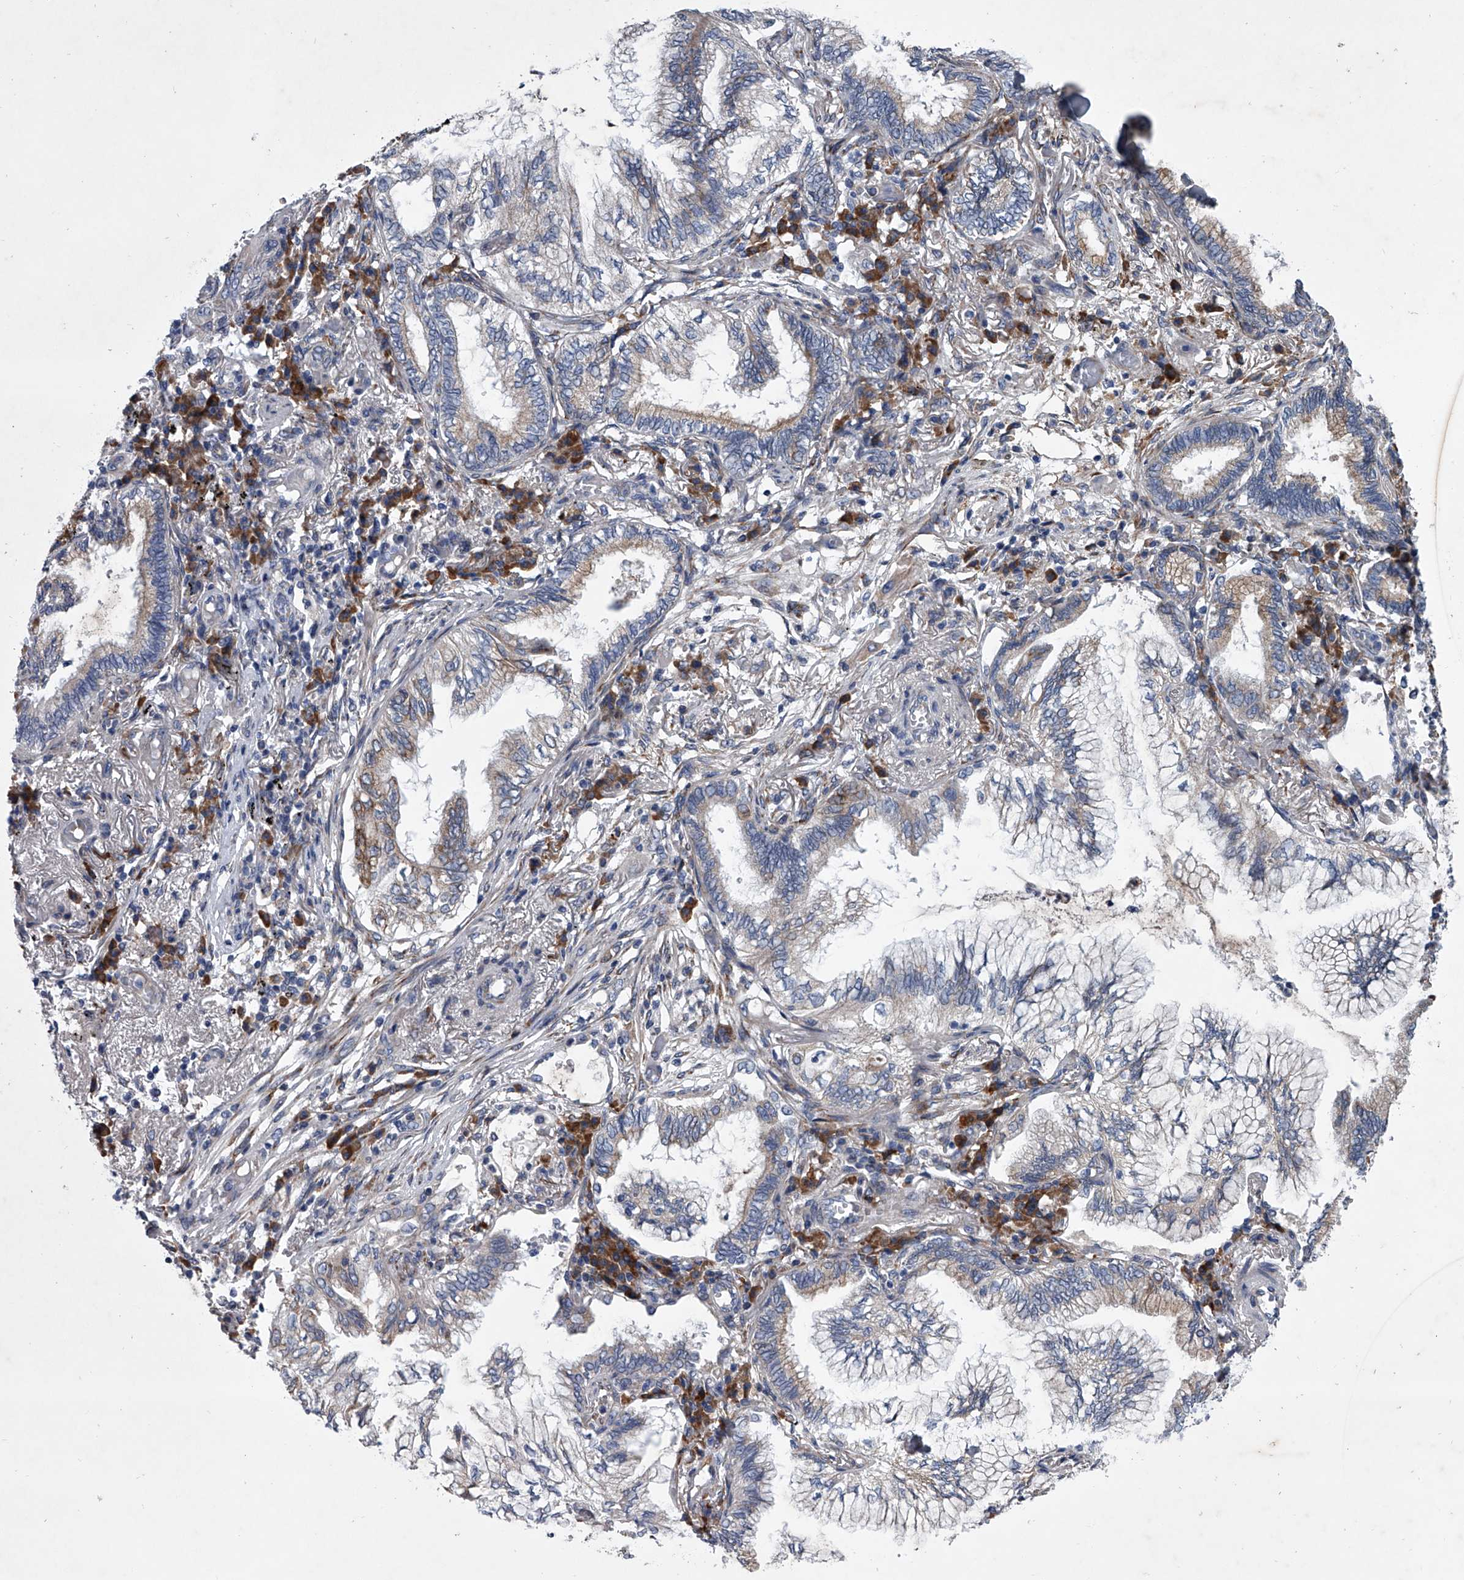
{"staining": {"intensity": "negative", "quantity": "none", "location": "none"}, "tissue": "lung cancer", "cell_type": "Tumor cells", "image_type": "cancer", "snomed": [{"axis": "morphology", "description": "Adenocarcinoma, NOS"}, {"axis": "topography", "description": "Lung"}], "caption": "Immunohistochemical staining of human lung cancer reveals no significant expression in tumor cells.", "gene": "ABCG1", "patient": {"sex": "female", "age": 70}}